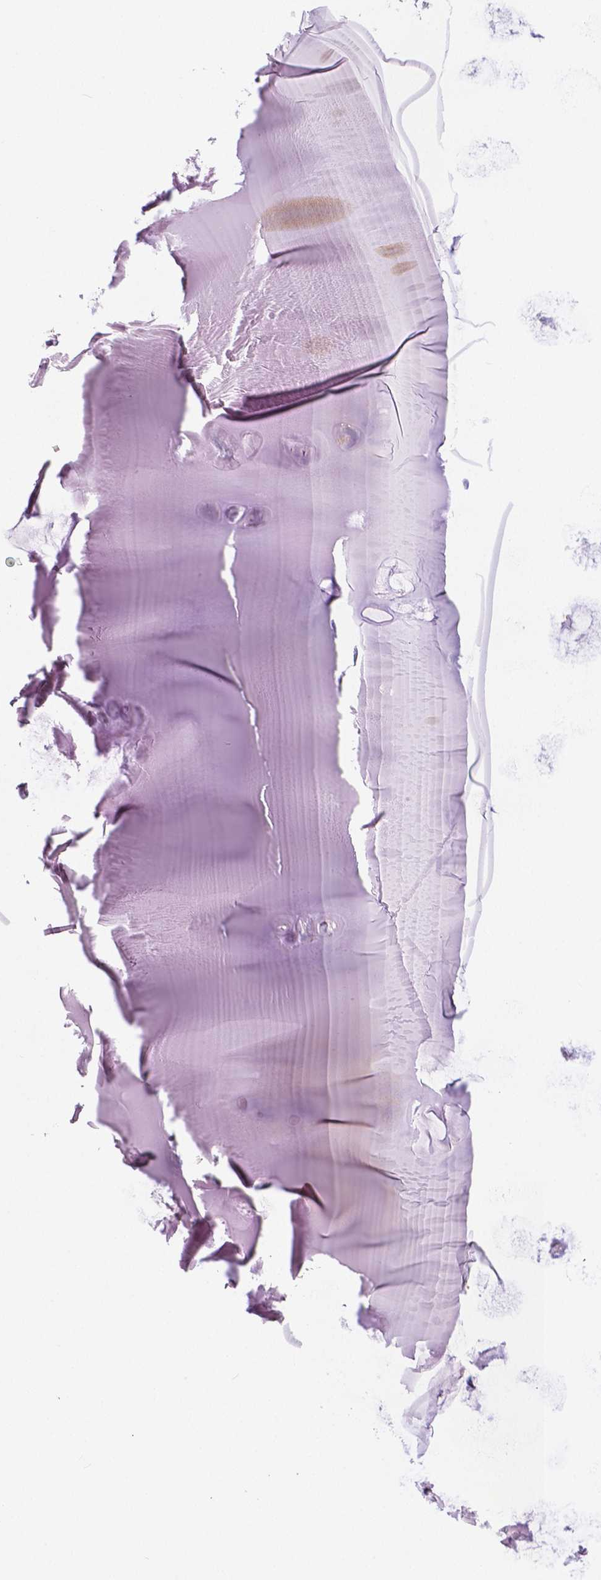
{"staining": {"intensity": "negative", "quantity": "none", "location": "none"}, "tissue": "soft tissue", "cell_type": "Chondrocytes", "image_type": "normal", "snomed": [{"axis": "morphology", "description": "Normal tissue, NOS"}, {"axis": "morphology", "description": "Squamous cell carcinoma, NOS"}, {"axis": "topography", "description": "Cartilage tissue"}, {"axis": "topography", "description": "Head-Neck"}], "caption": "Immunohistochemistry (IHC) image of normal soft tissue: soft tissue stained with DAB (3,3'-diaminobenzidine) exhibits no significant protein staining in chondrocytes. The staining is performed using DAB brown chromogen with nuclei counter-stained in using hematoxylin.", "gene": "NECAB1", "patient": {"sex": "male", "age": 57}}